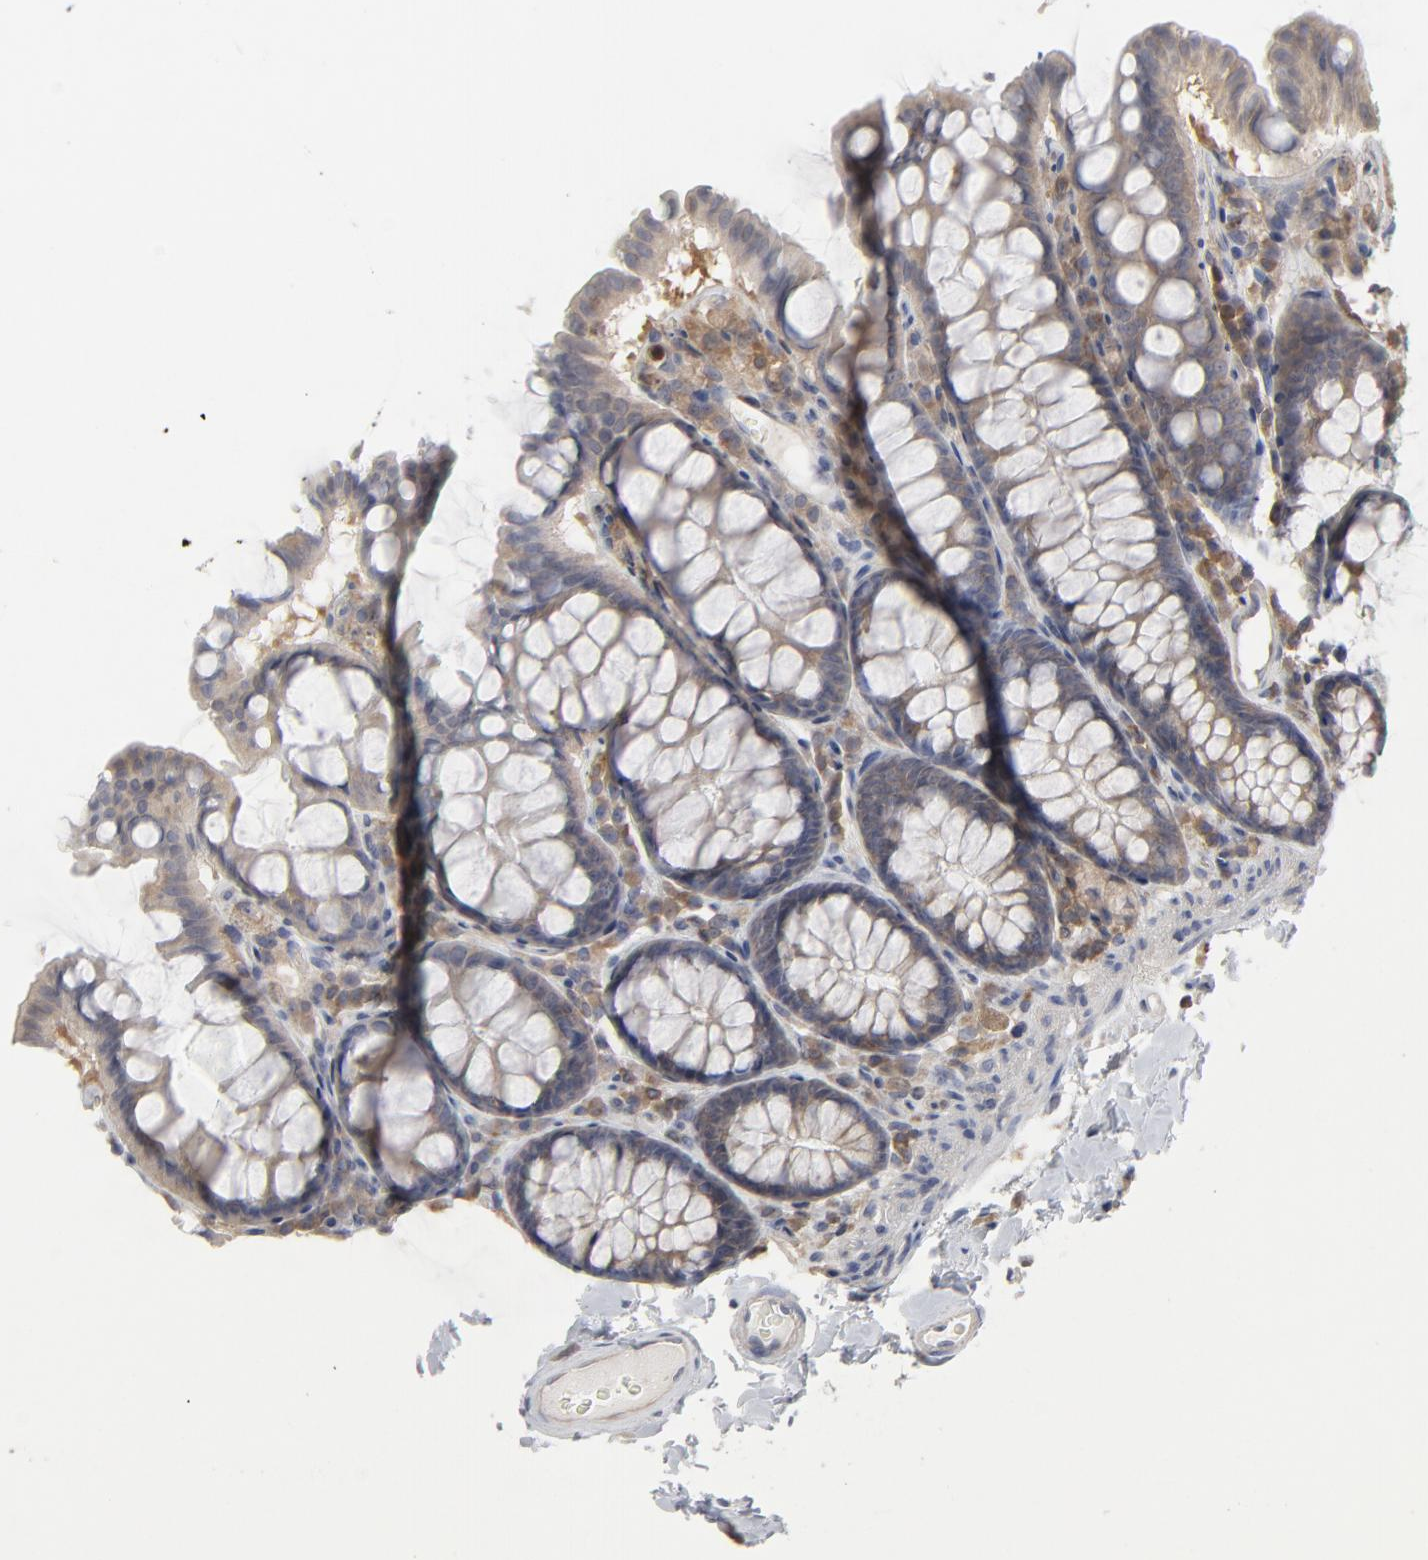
{"staining": {"intensity": "negative", "quantity": "none", "location": "none"}, "tissue": "colon", "cell_type": "Endothelial cells", "image_type": "normal", "snomed": [{"axis": "morphology", "description": "Normal tissue, NOS"}, {"axis": "topography", "description": "Colon"}], "caption": "Normal colon was stained to show a protein in brown. There is no significant expression in endothelial cells. (Stains: DAB IHC with hematoxylin counter stain, Microscopy: brightfield microscopy at high magnification).", "gene": "MAP2K1", "patient": {"sex": "female", "age": 61}}